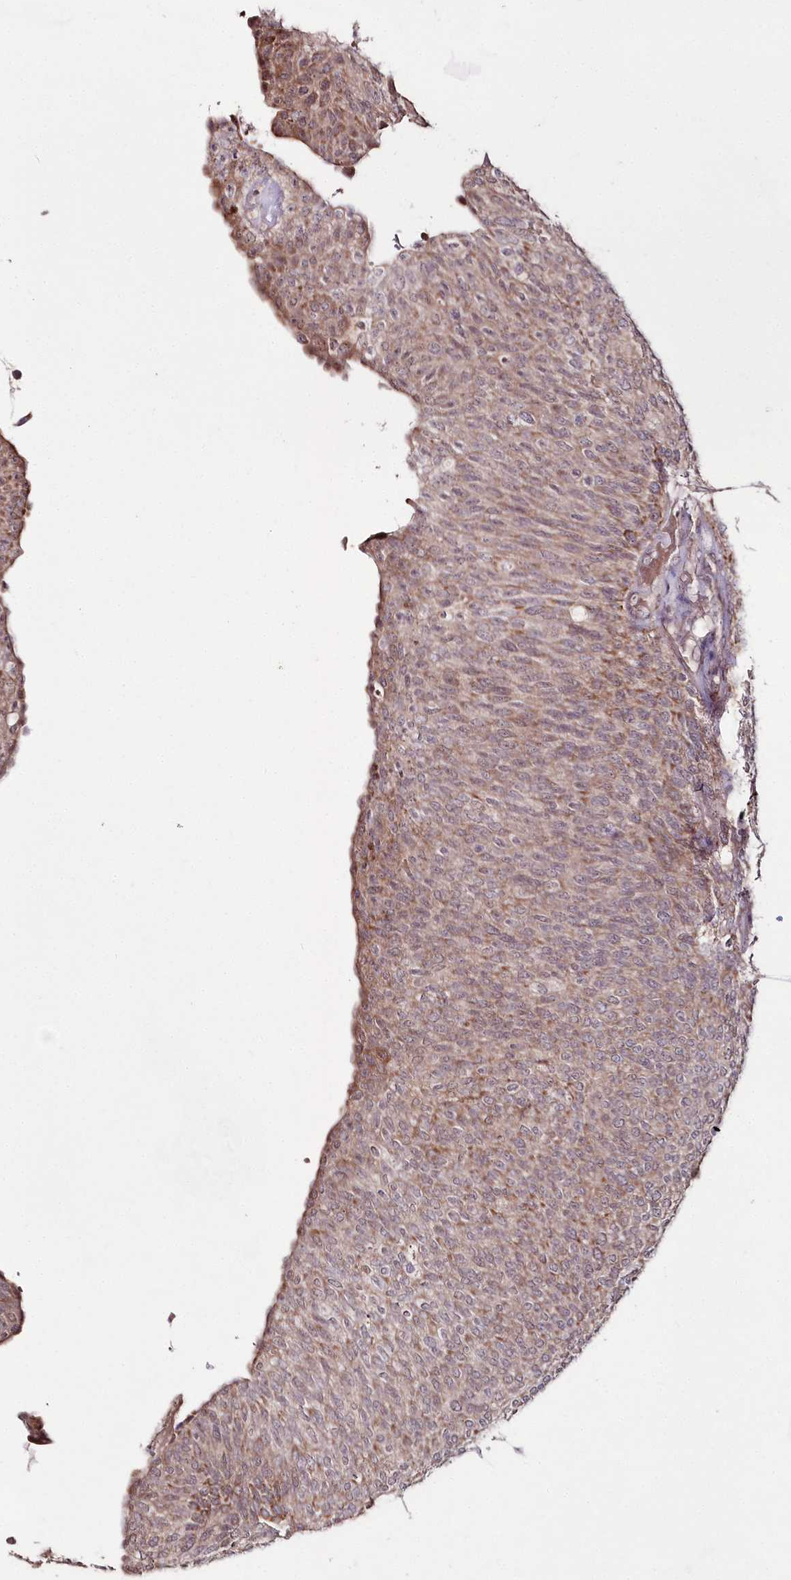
{"staining": {"intensity": "moderate", "quantity": ">75%", "location": "cytoplasmic/membranous"}, "tissue": "urothelial cancer", "cell_type": "Tumor cells", "image_type": "cancer", "snomed": [{"axis": "morphology", "description": "Urothelial carcinoma, Low grade"}, {"axis": "topography", "description": "Urinary bladder"}], "caption": "Urothelial carcinoma (low-grade) was stained to show a protein in brown. There is medium levels of moderate cytoplasmic/membranous expression in approximately >75% of tumor cells. The staining is performed using DAB brown chromogen to label protein expression. The nuclei are counter-stained blue using hematoxylin.", "gene": "IMPA1", "patient": {"sex": "female", "age": 79}}